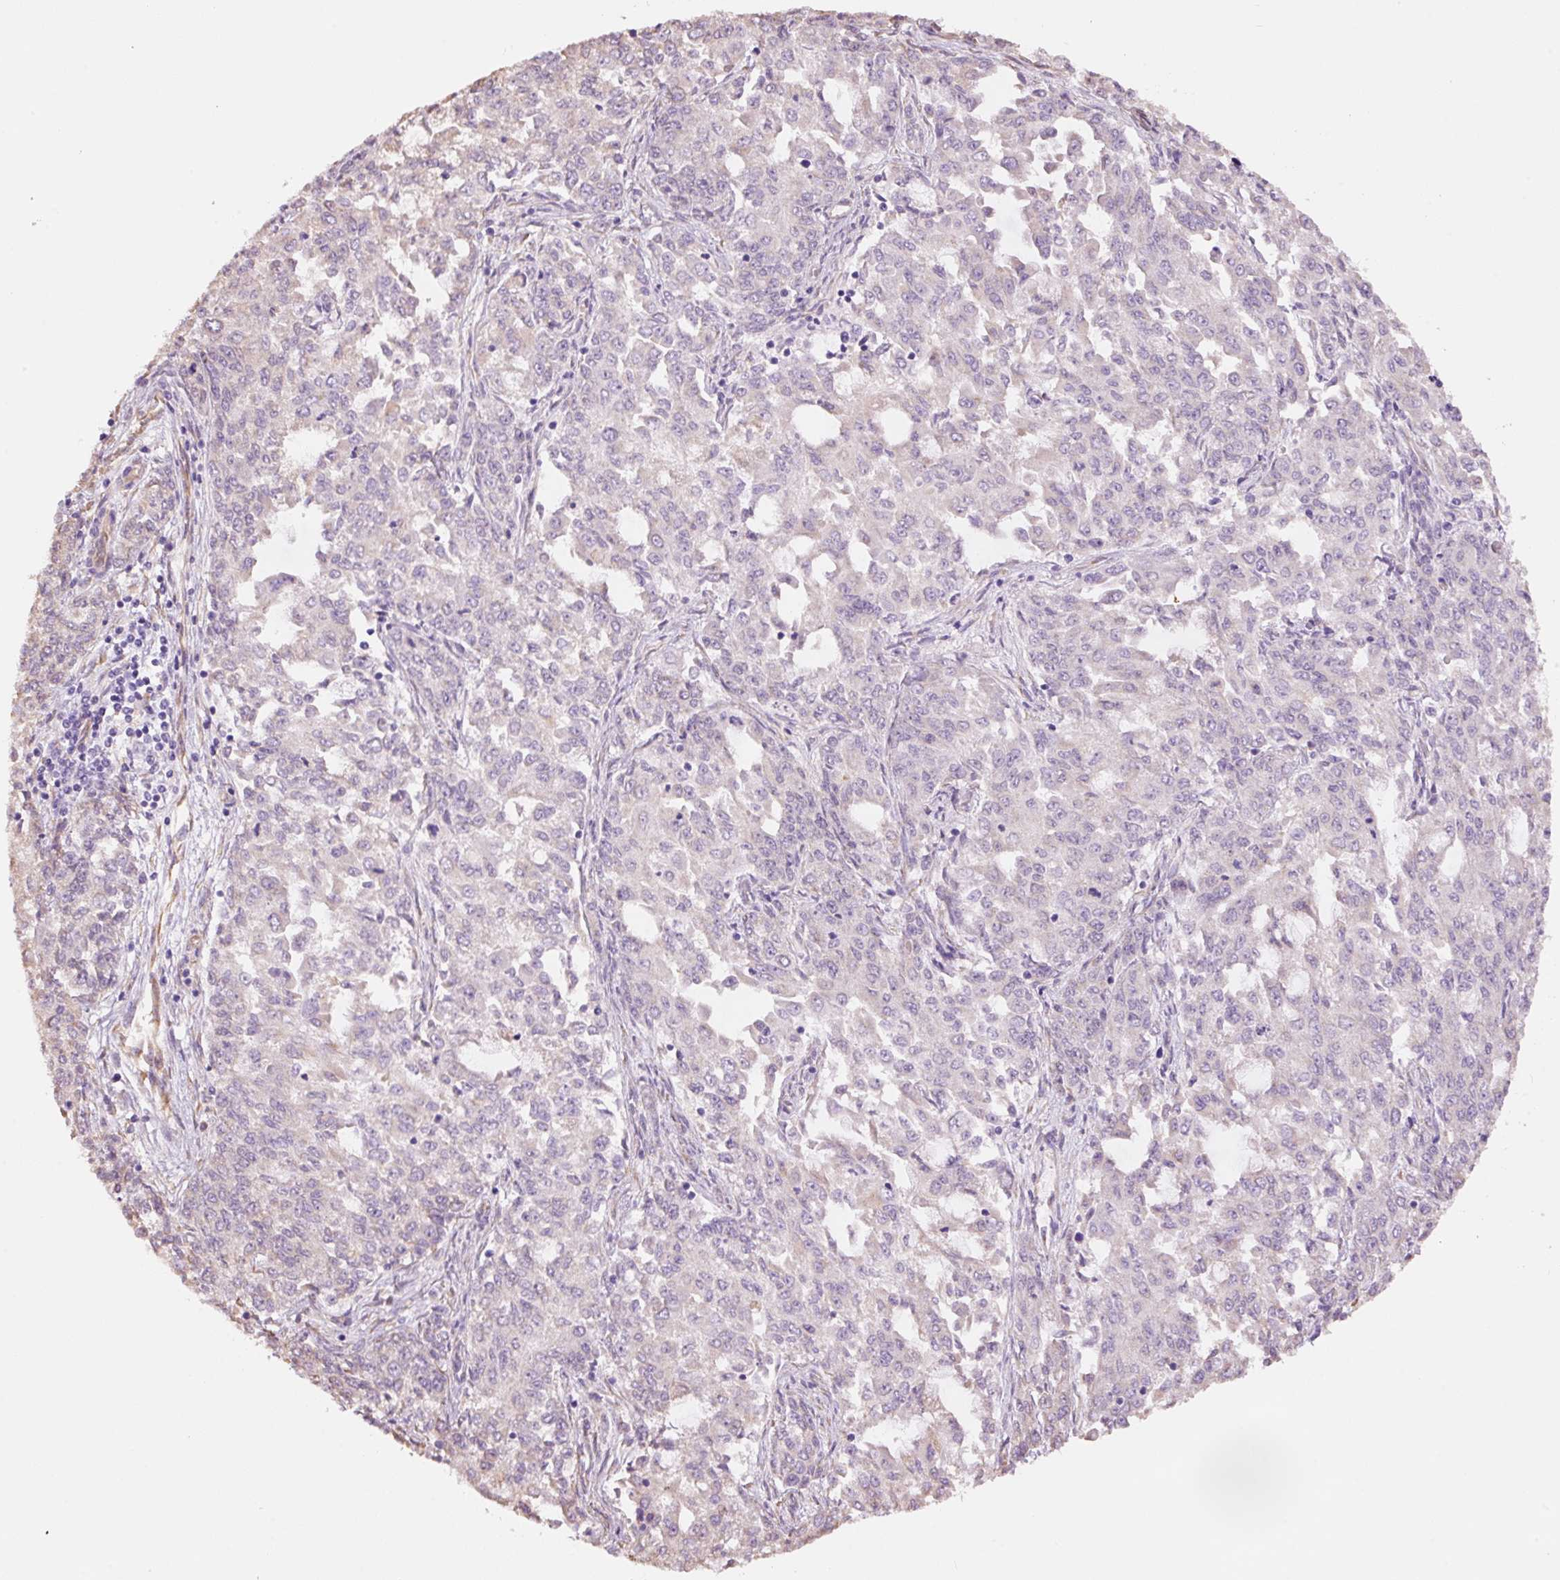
{"staining": {"intensity": "negative", "quantity": "none", "location": "none"}, "tissue": "endometrial cancer", "cell_type": "Tumor cells", "image_type": "cancer", "snomed": [{"axis": "morphology", "description": "Adenocarcinoma, NOS"}, {"axis": "topography", "description": "Endometrium"}], "caption": "Photomicrograph shows no protein staining in tumor cells of endometrial cancer (adenocarcinoma) tissue.", "gene": "GCG", "patient": {"sex": "female", "age": 50}}